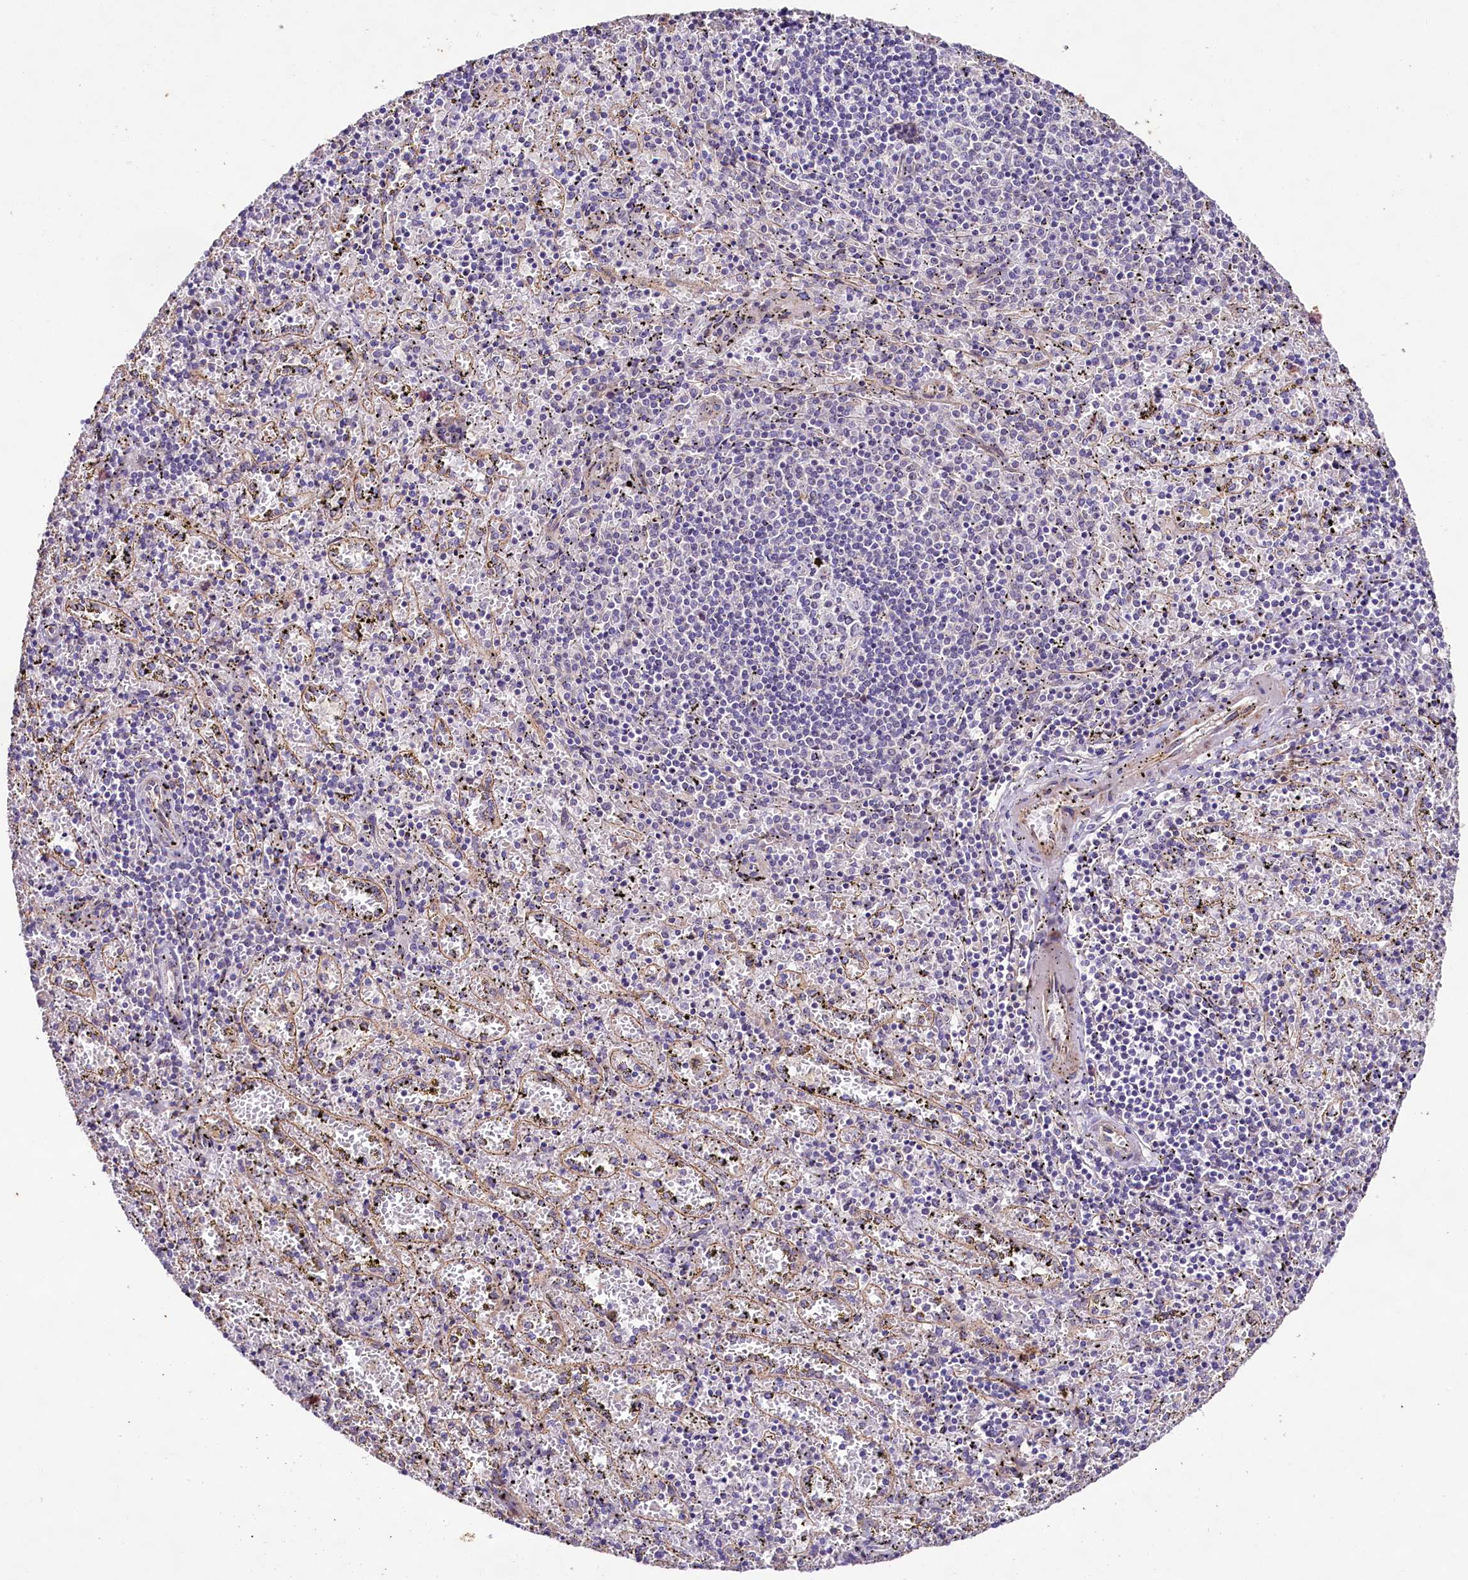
{"staining": {"intensity": "negative", "quantity": "none", "location": "none"}, "tissue": "spleen", "cell_type": "Cells in red pulp", "image_type": "normal", "snomed": [{"axis": "morphology", "description": "Normal tissue, NOS"}, {"axis": "topography", "description": "Spleen"}], "caption": "Cells in red pulp are negative for brown protein staining in normal spleen. Nuclei are stained in blue.", "gene": "VPS11", "patient": {"sex": "male", "age": 11}}